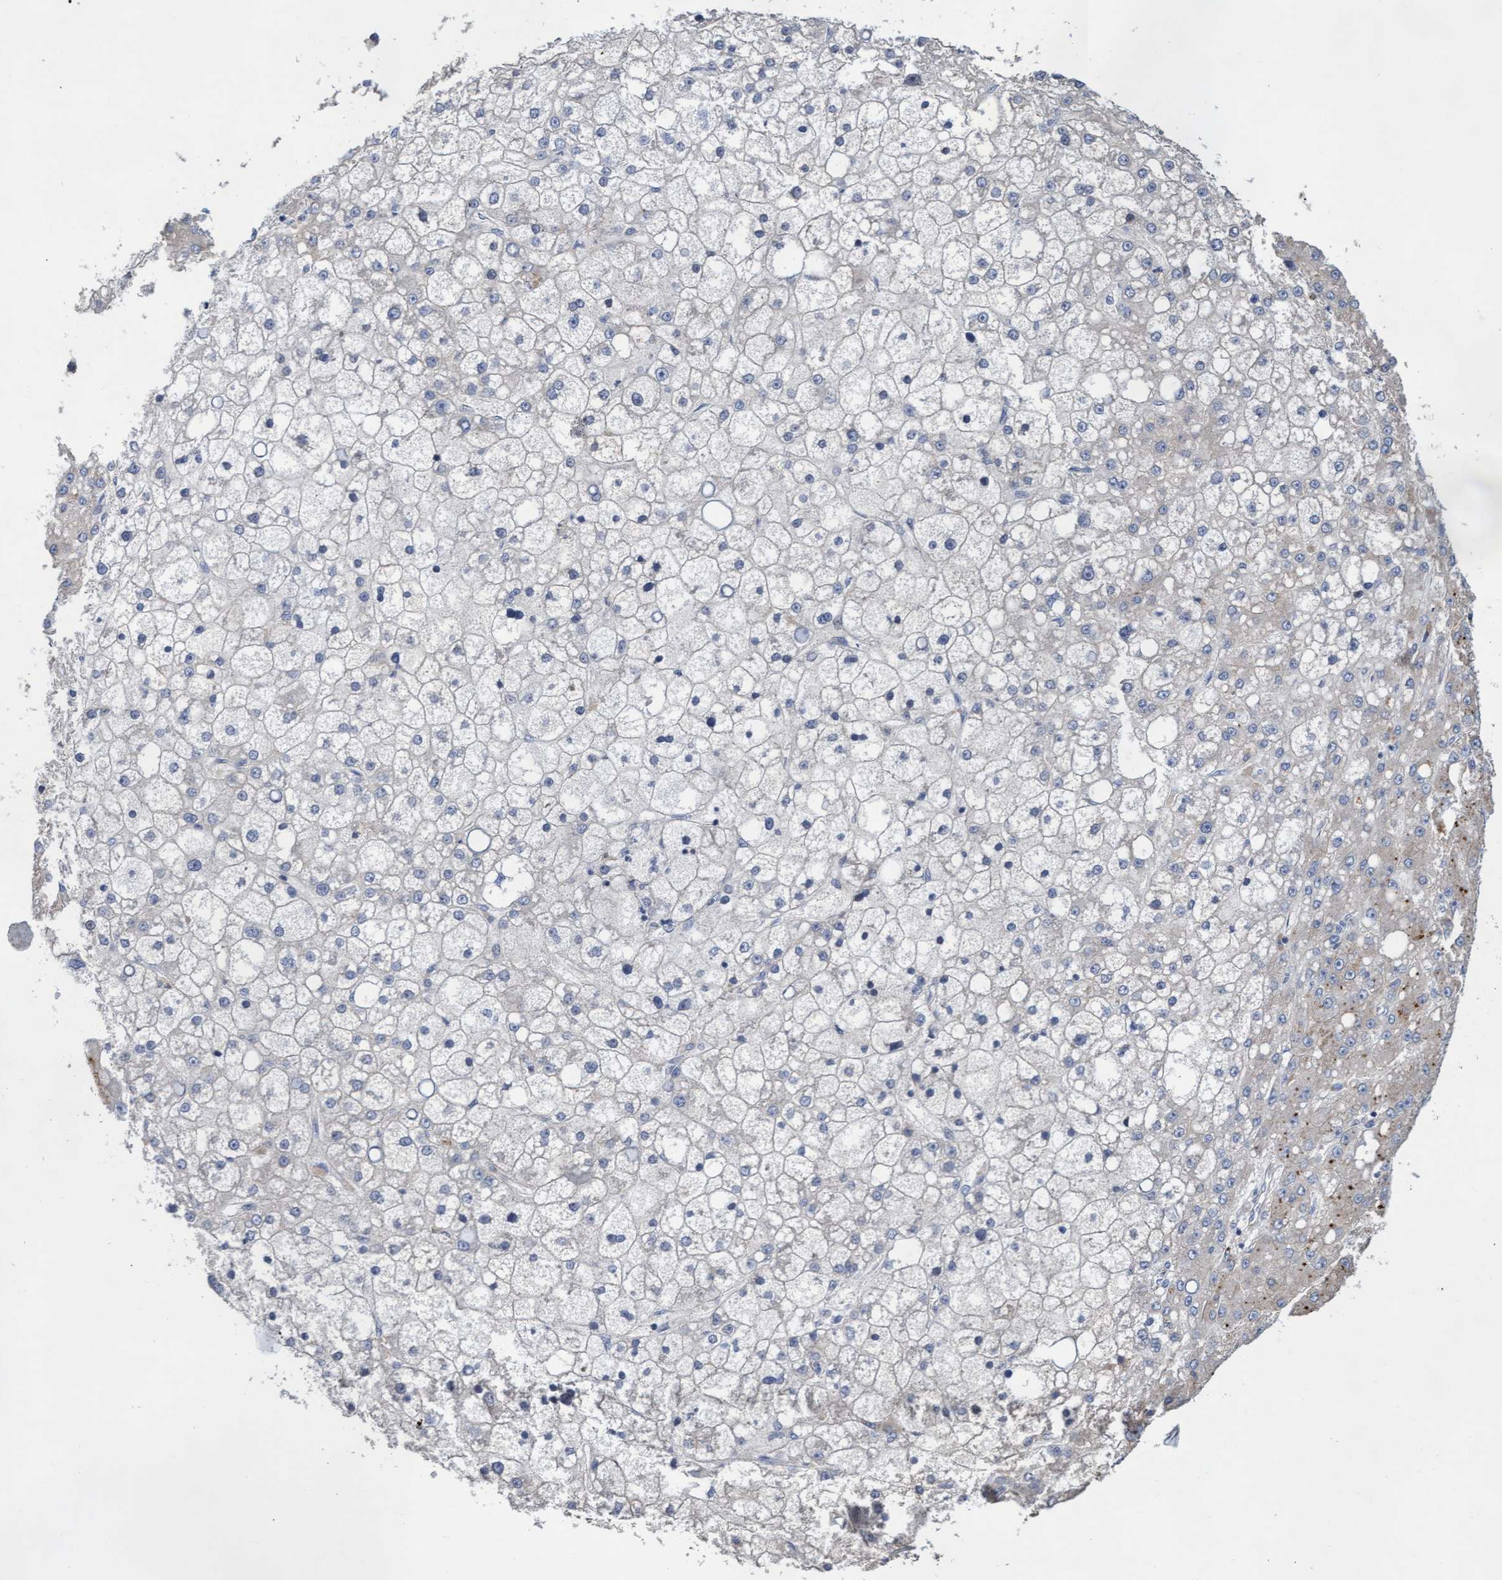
{"staining": {"intensity": "negative", "quantity": "none", "location": "none"}, "tissue": "liver cancer", "cell_type": "Tumor cells", "image_type": "cancer", "snomed": [{"axis": "morphology", "description": "Carcinoma, Hepatocellular, NOS"}, {"axis": "topography", "description": "Liver"}], "caption": "Tumor cells are negative for protein expression in human liver cancer.", "gene": "ABCF2", "patient": {"sex": "male", "age": 67}}